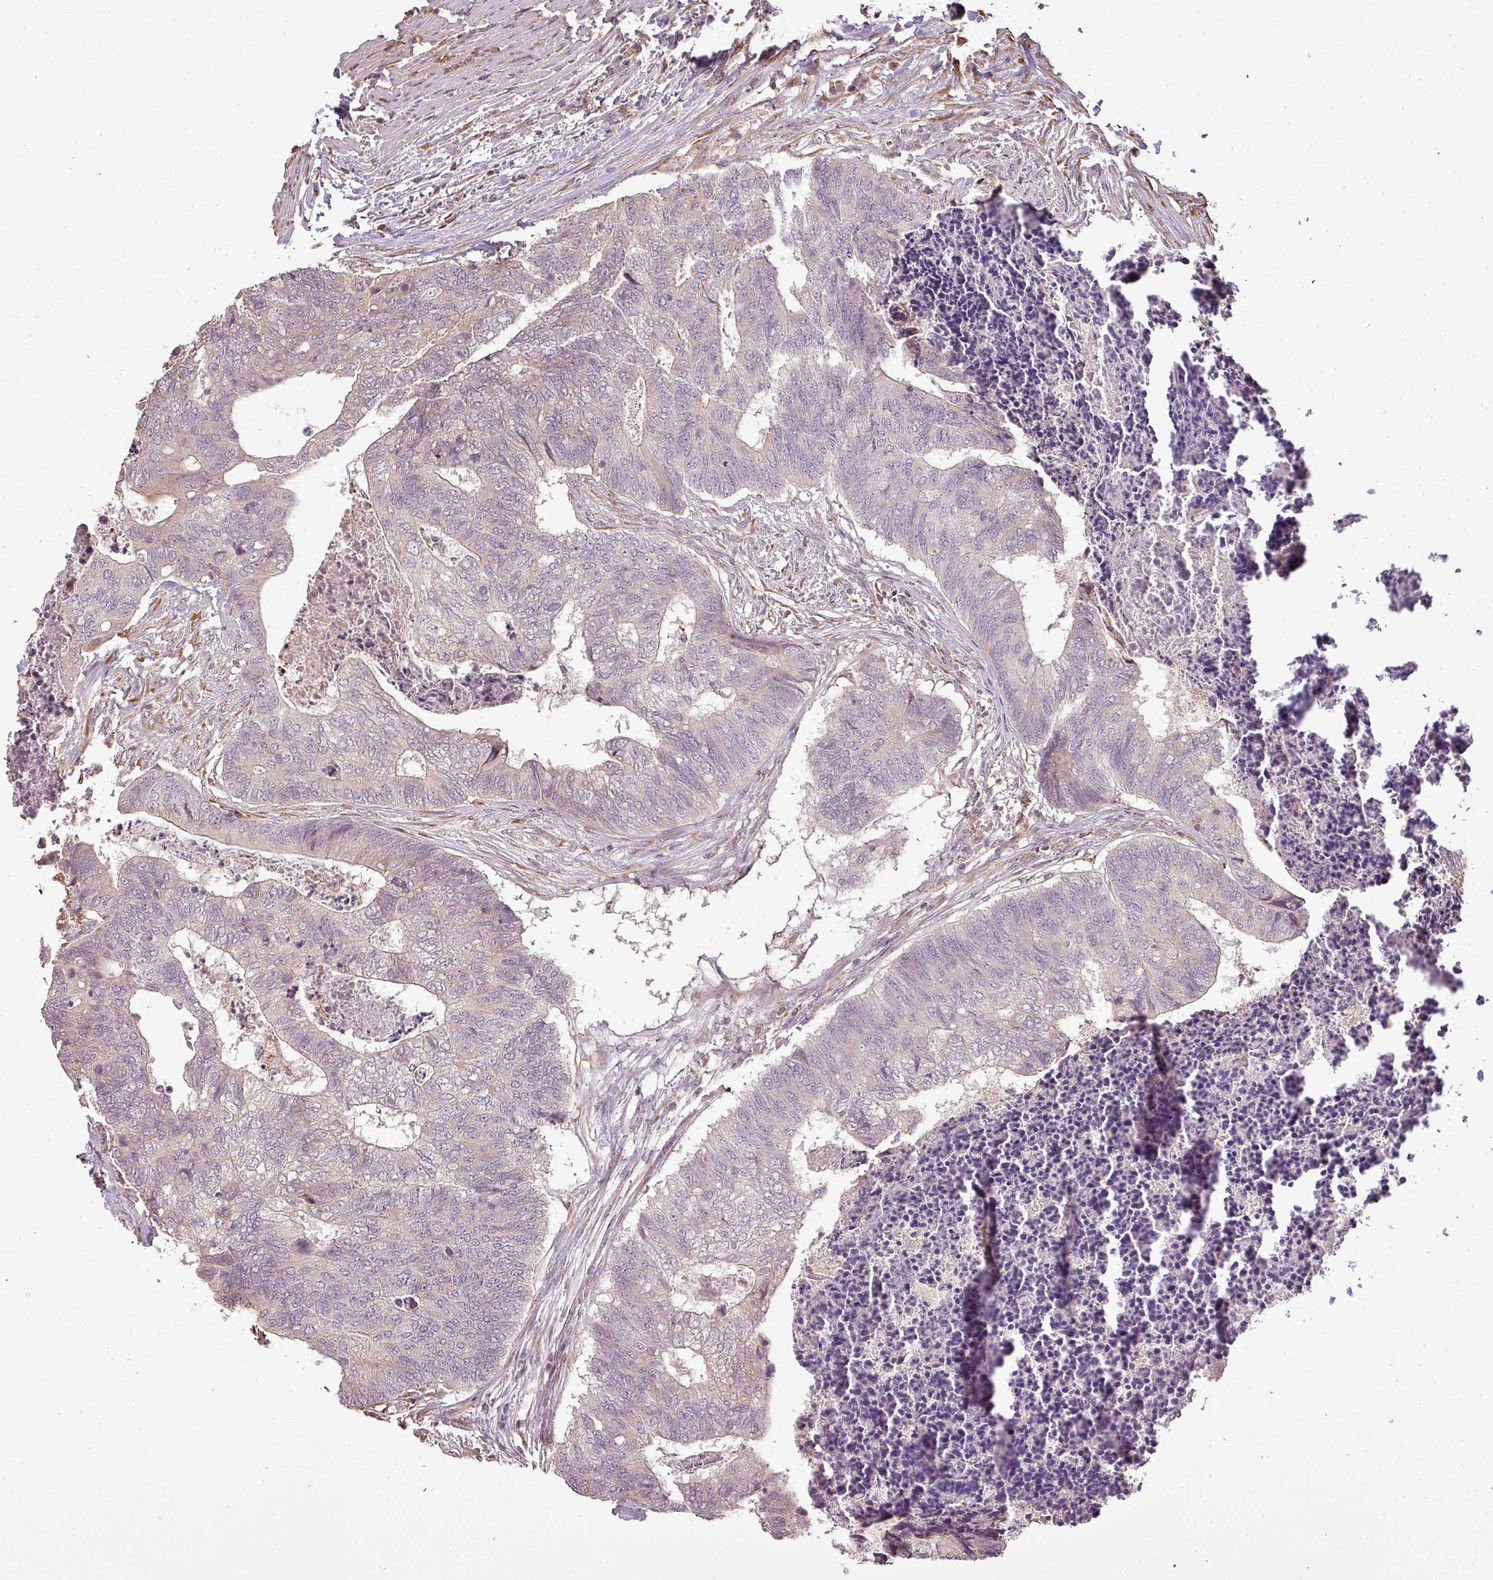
{"staining": {"intensity": "weak", "quantity": "<25%", "location": "cytoplasmic/membranous"}, "tissue": "colorectal cancer", "cell_type": "Tumor cells", "image_type": "cancer", "snomed": [{"axis": "morphology", "description": "Adenocarcinoma, NOS"}, {"axis": "topography", "description": "Colon"}], "caption": "This micrograph is of colorectal cancer (adenocarcinoma) stained with IHC to label a protein in brown with the nuclei are counter-stained blue. There is no staining in tumor cells. (DAB (3,3'-diaminobenzidine) immunohistochemistry (IHC), high magnification).", "gene": "FAIM", "patient": {"sex": "female", "age": 67}}